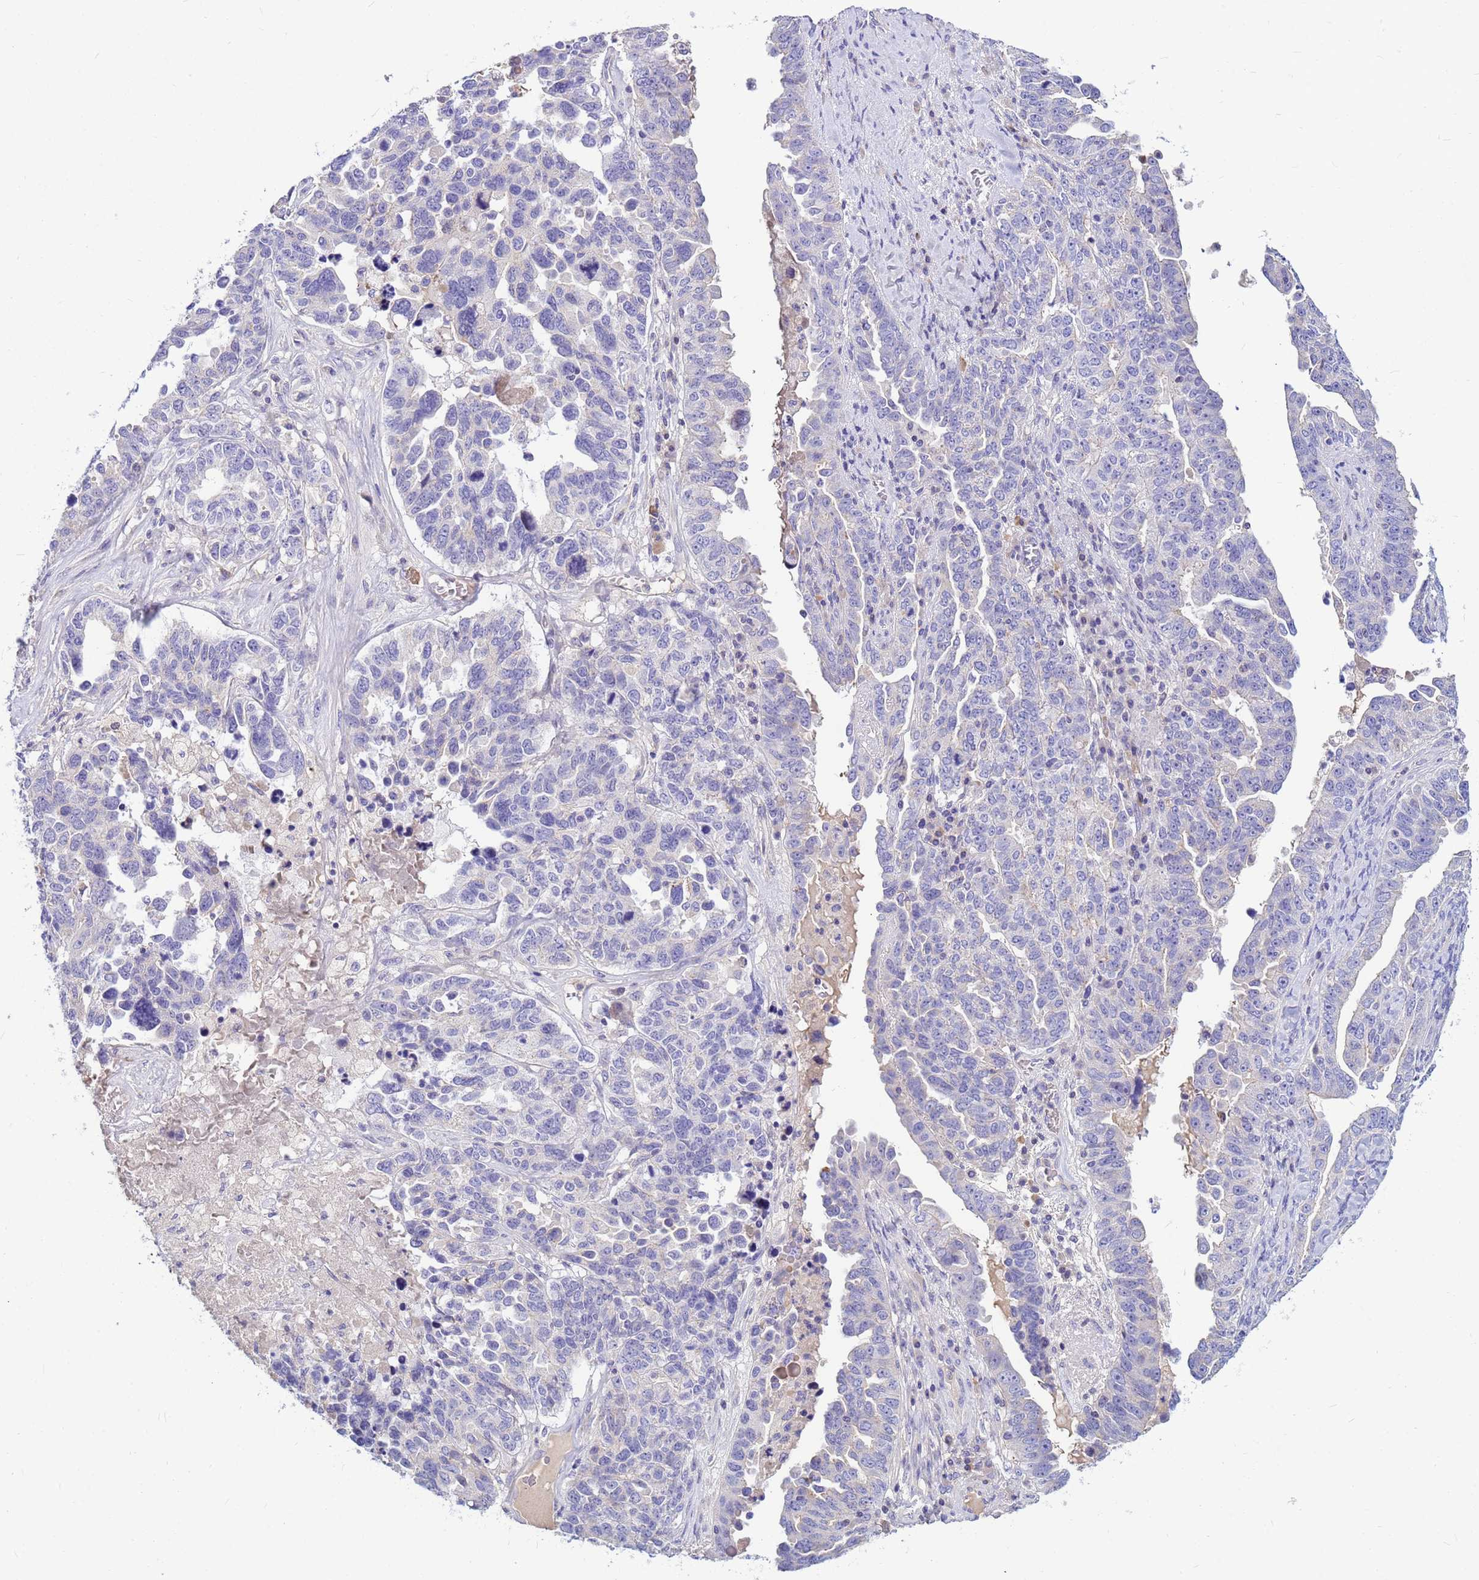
{"staining": {"intensity": "negative", "quantity": "none", "location": "none"}, "tissue": "ovarian cancer", "cell_type": "Tumor cells", "image_type": "cancer", "snomed": [{"axis": "morphology", "description": "Carcinoma, endometroid"}, {"axis": "topography", "description": "Ovary"}], "caption": "Image shows no significant protein positivity in tumor cells of ovarian cancer (endometroid carcinoma). Brightfield microscopy of IHC stained with DAB (brown) and hematoxylin (blue), captured at high magnification.", "gene": "DPRX", "patient": {"sex": "female", "age": 62}}